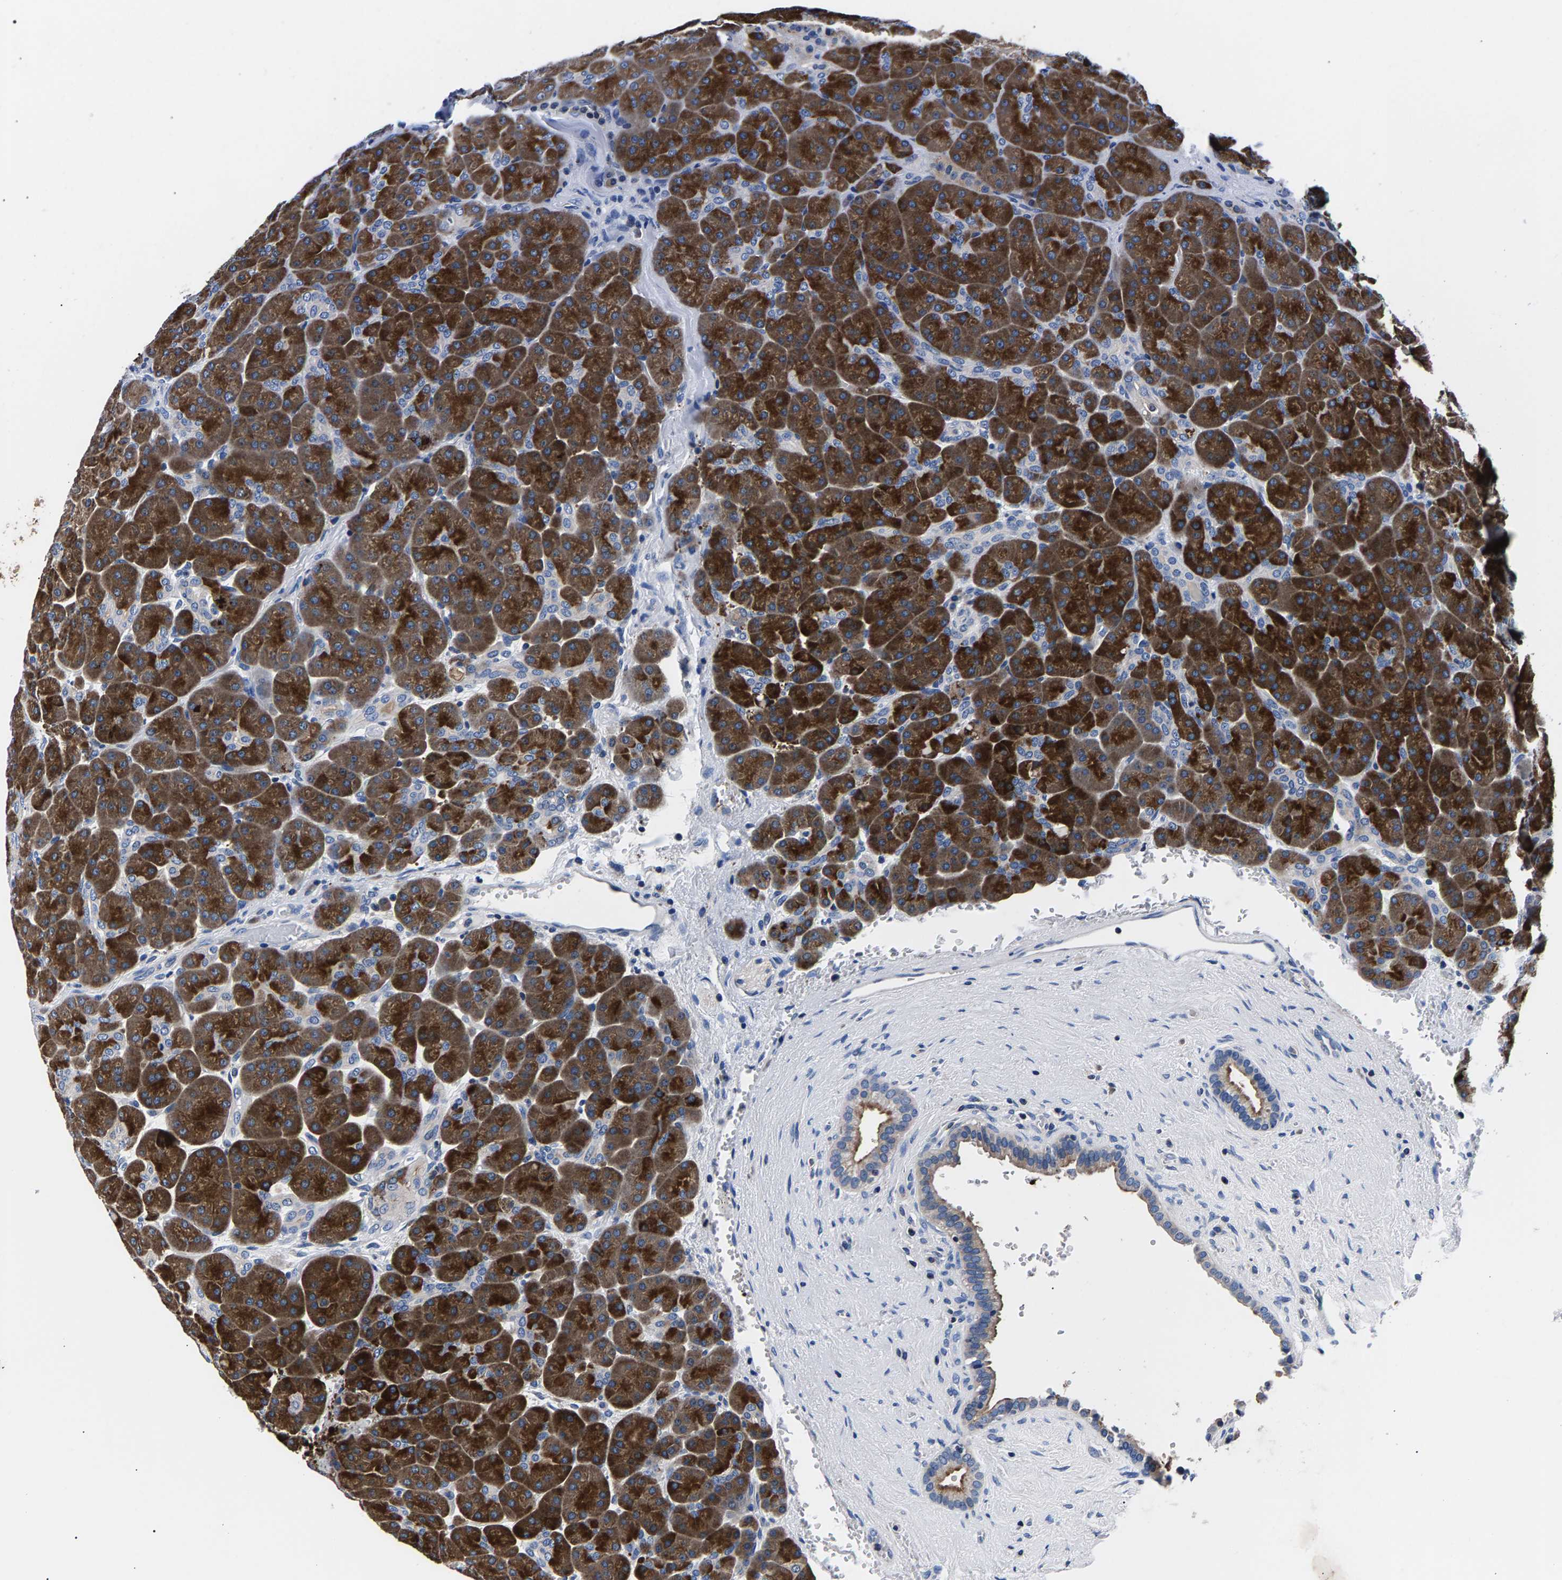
{"staining": {"intensity": "strong", "quantity": ">75%", "location": "cytoplasmic/membranous"}, "tissue": "pancreas", "cell_type": "Exocrine glandular cells", "image_type": "normal", "snomed": [{"axis": "morphology", "description": "Normal tissue, NOS"}, {"axis": "topography", "description": "Pancreas"}], "caption": "Strong cytoplasmic/membranous protein staining is appreciated in about >75% of exocrine glandular cells in pancreas. Using DAB (brown) and hematoxylin (blue) stains, captured at high magnification using brightfield microscopy.", "gene": "PHF24", "patient": {"sex": "male", "age": 66}}